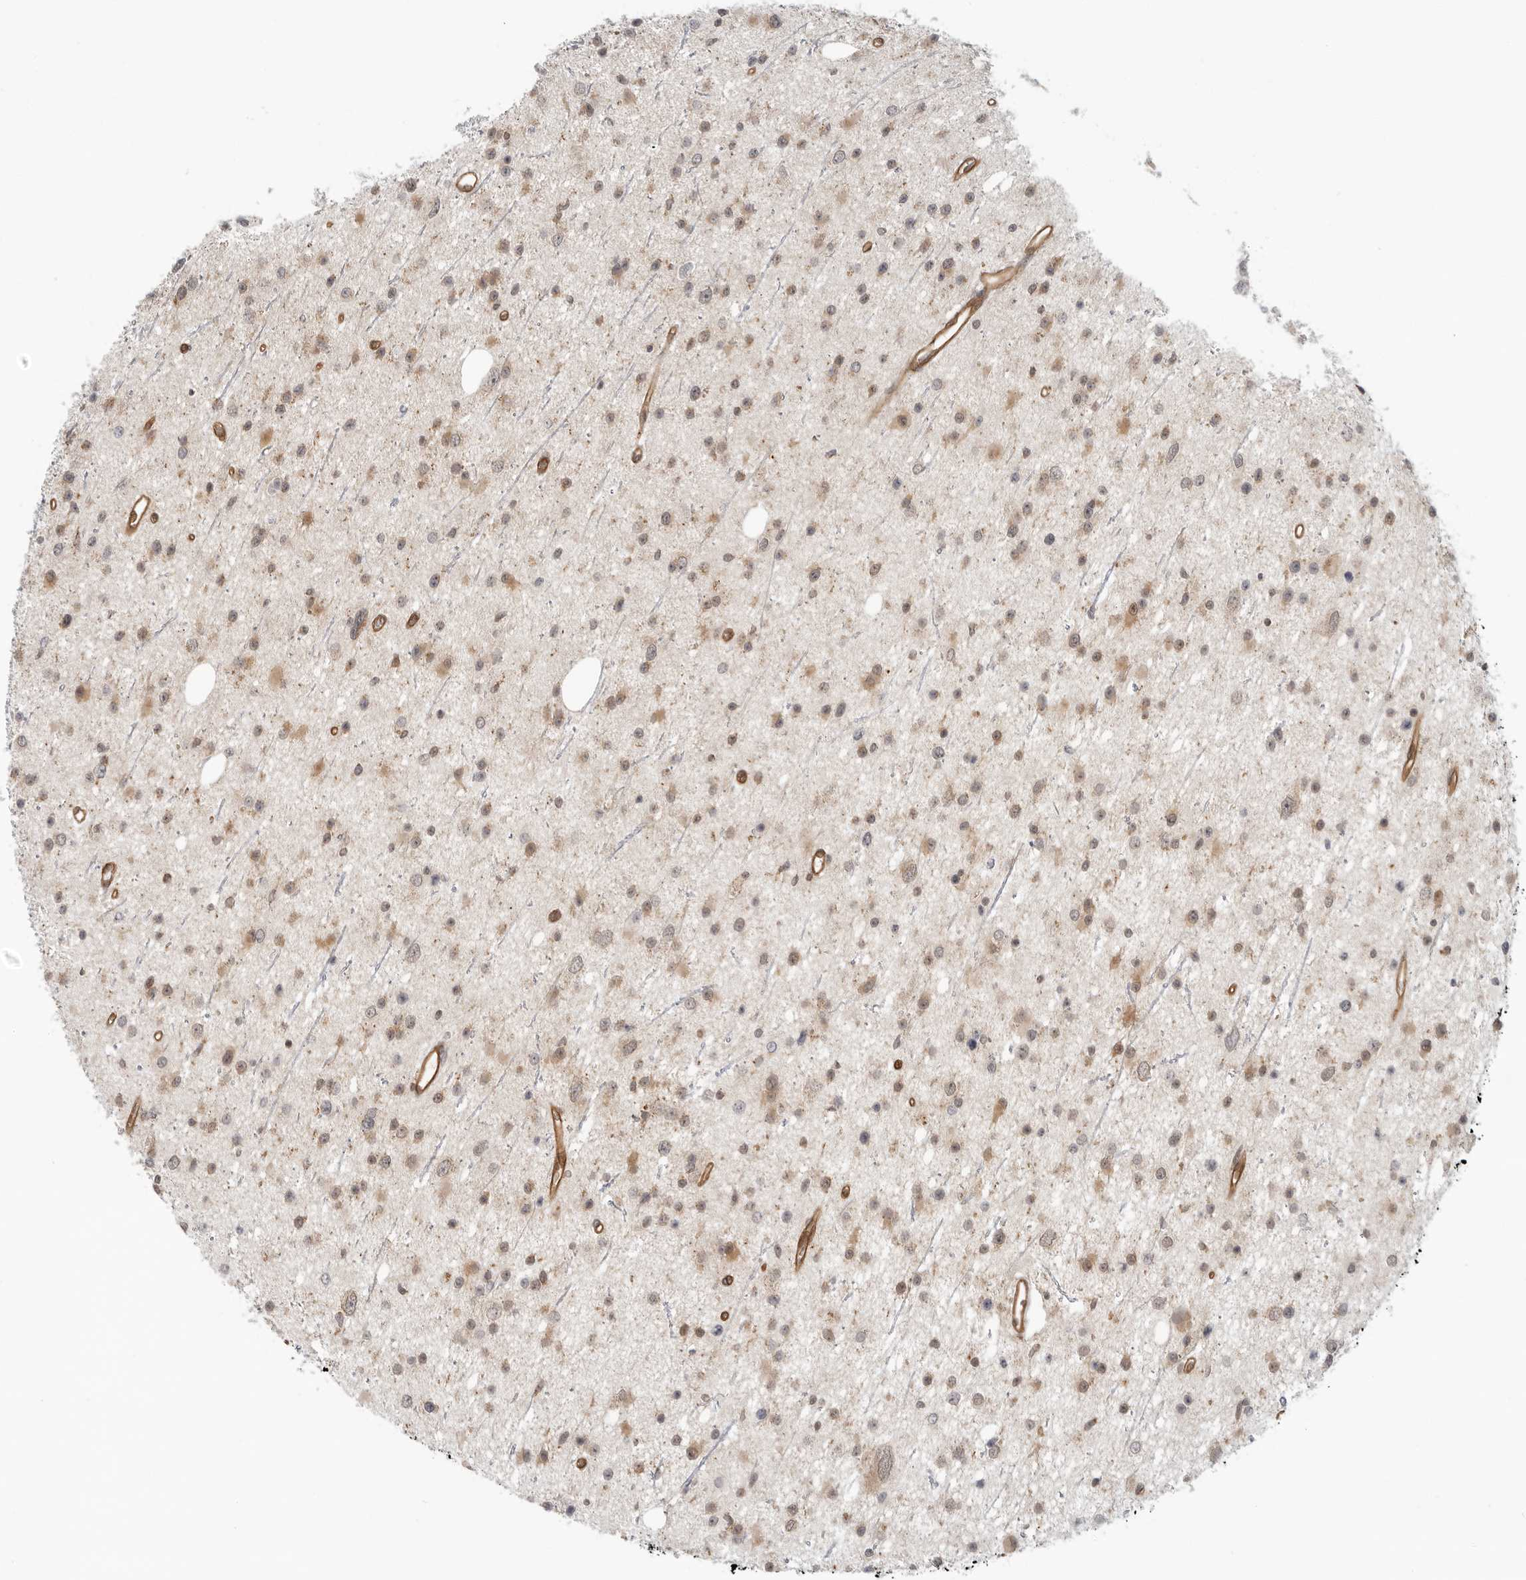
{"staining": {"intensity": "moderate", "quantity": "25%-75%", "location": "cytoplasmic/membranous"}, "tissue": "glioma", "cell_type": "Tumor cells", "image_type": "cancer", "snomed": [{"axis": "morphology", "description": "Glioma, malignant, Low grade"}, {"axis": "topography", "description": "Cerebral cortex"}], "caption": "Immunohistochemical staining of human malignant low-grade glioma displays moderate cytoplasmic/membranous protein expression in approximately 25%-75% of tumor cells.", "gene": "SUGCT", "patient": {"sex": "female", "age": 39}}